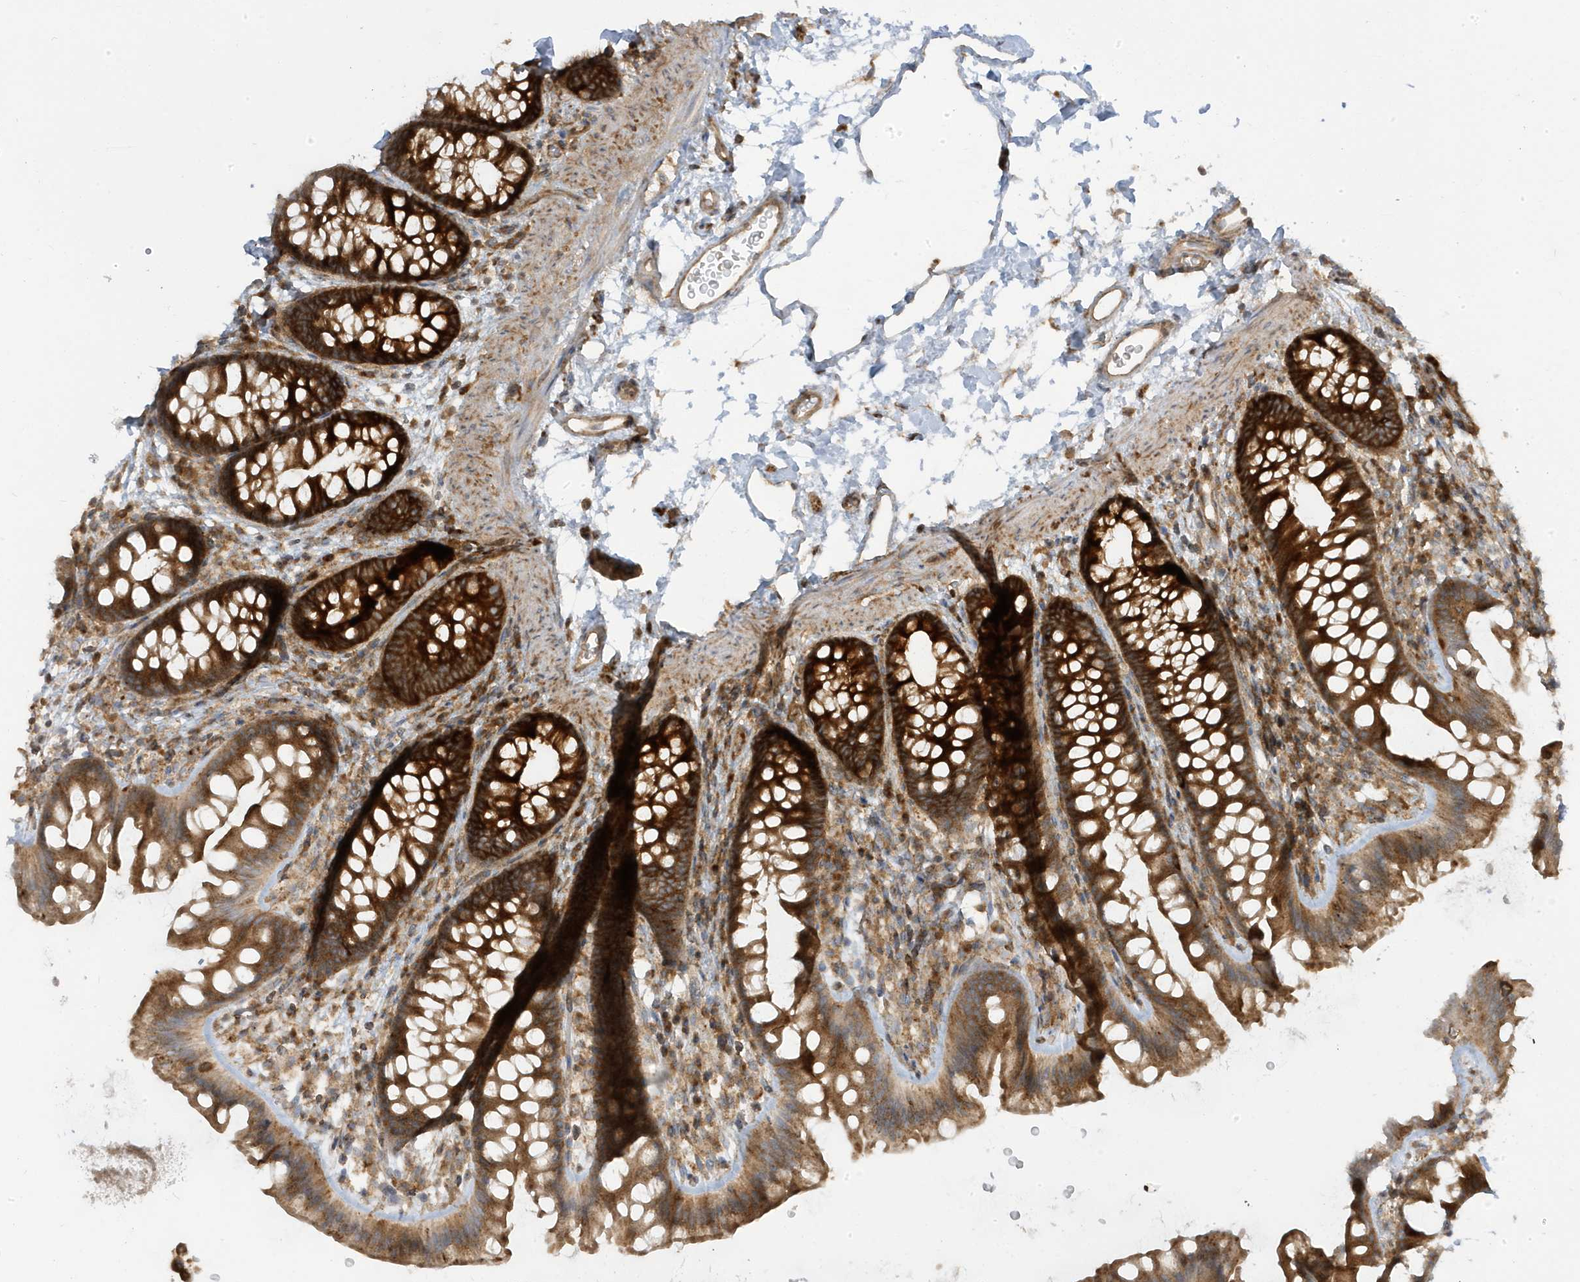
{"staining": {"intensity": "moderate", "quantity": ">75%", "location": "cytoplasmic/membranous"}, "tissue": "colon", "cell_type": "Endothelial cells", "image_type": "normal", "snomed": [{"axis": "morphology", "description": "Normal tissue, NOS"}, {"axis": "topography", "description": "Colon"}], "caption": "A histopathology image showing moderate cytoplasmic/membranous expression in about >75% of endothelial cells in benign colon, as visualized by brown immunohistochemical staining.", "gene": "STAM", "patient": {"sex": "female", "age": 62}}